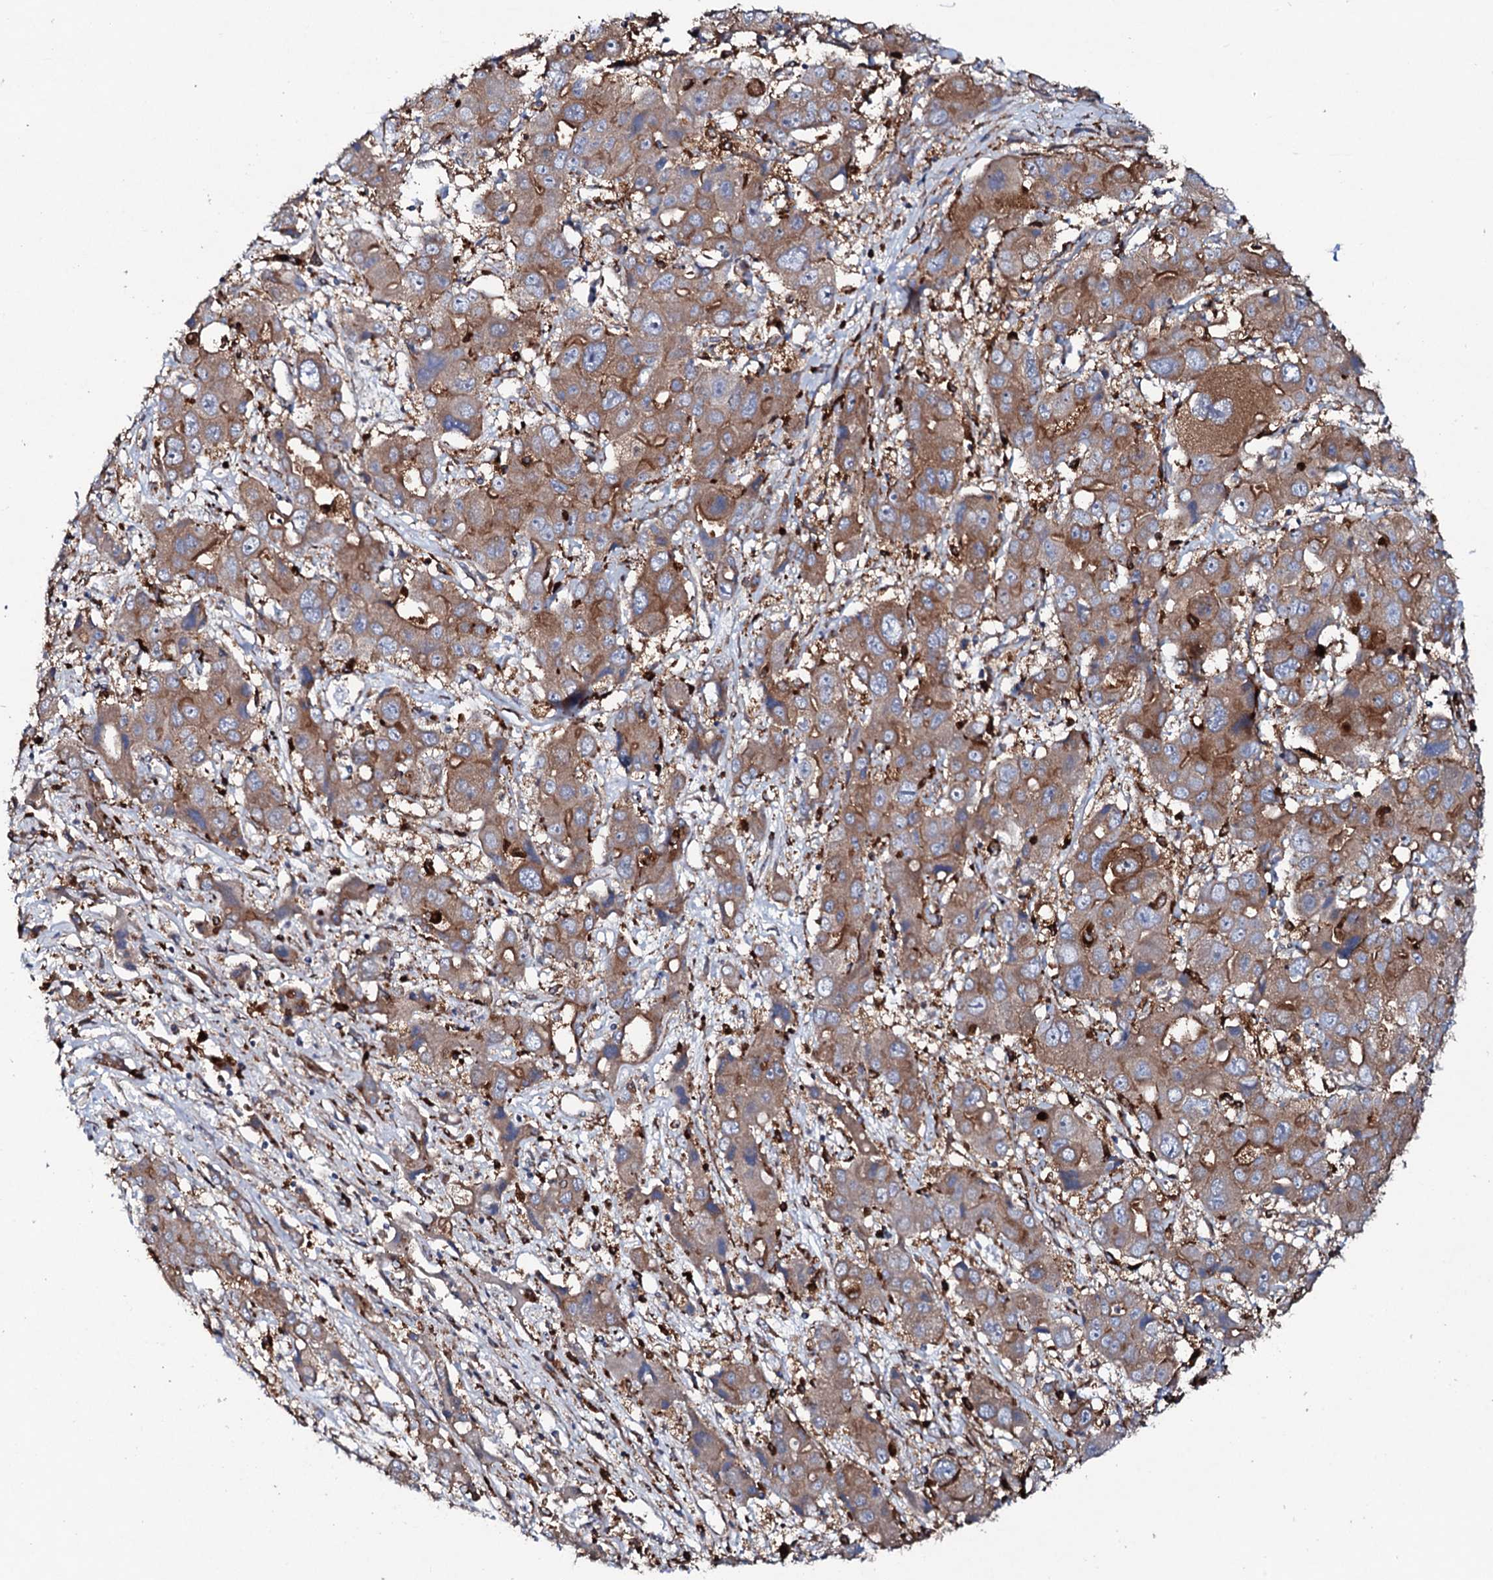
{"staining": {"intensity": "moderate", "quantity": ">75%", "location": "cytoplasmic/membranous"}, "tissue": "liver cancer", "cell_type": "Tumor cells", "image_type": "cancer", "snomed": [{"axis": "morphology", "description": "Cholangiocarcinoma"}, {"axis": "topography", "description": "Liver"}], "caption": "An immunohistochemistry (IHC) image of neoplastic tissue is shown. Protein staining in brown shows moderate cytoplasmic/membranous positivity in liver cancer within tumor cells.", "gene": "P2RX4", "patient": {"sex": "male", "age": 67}}